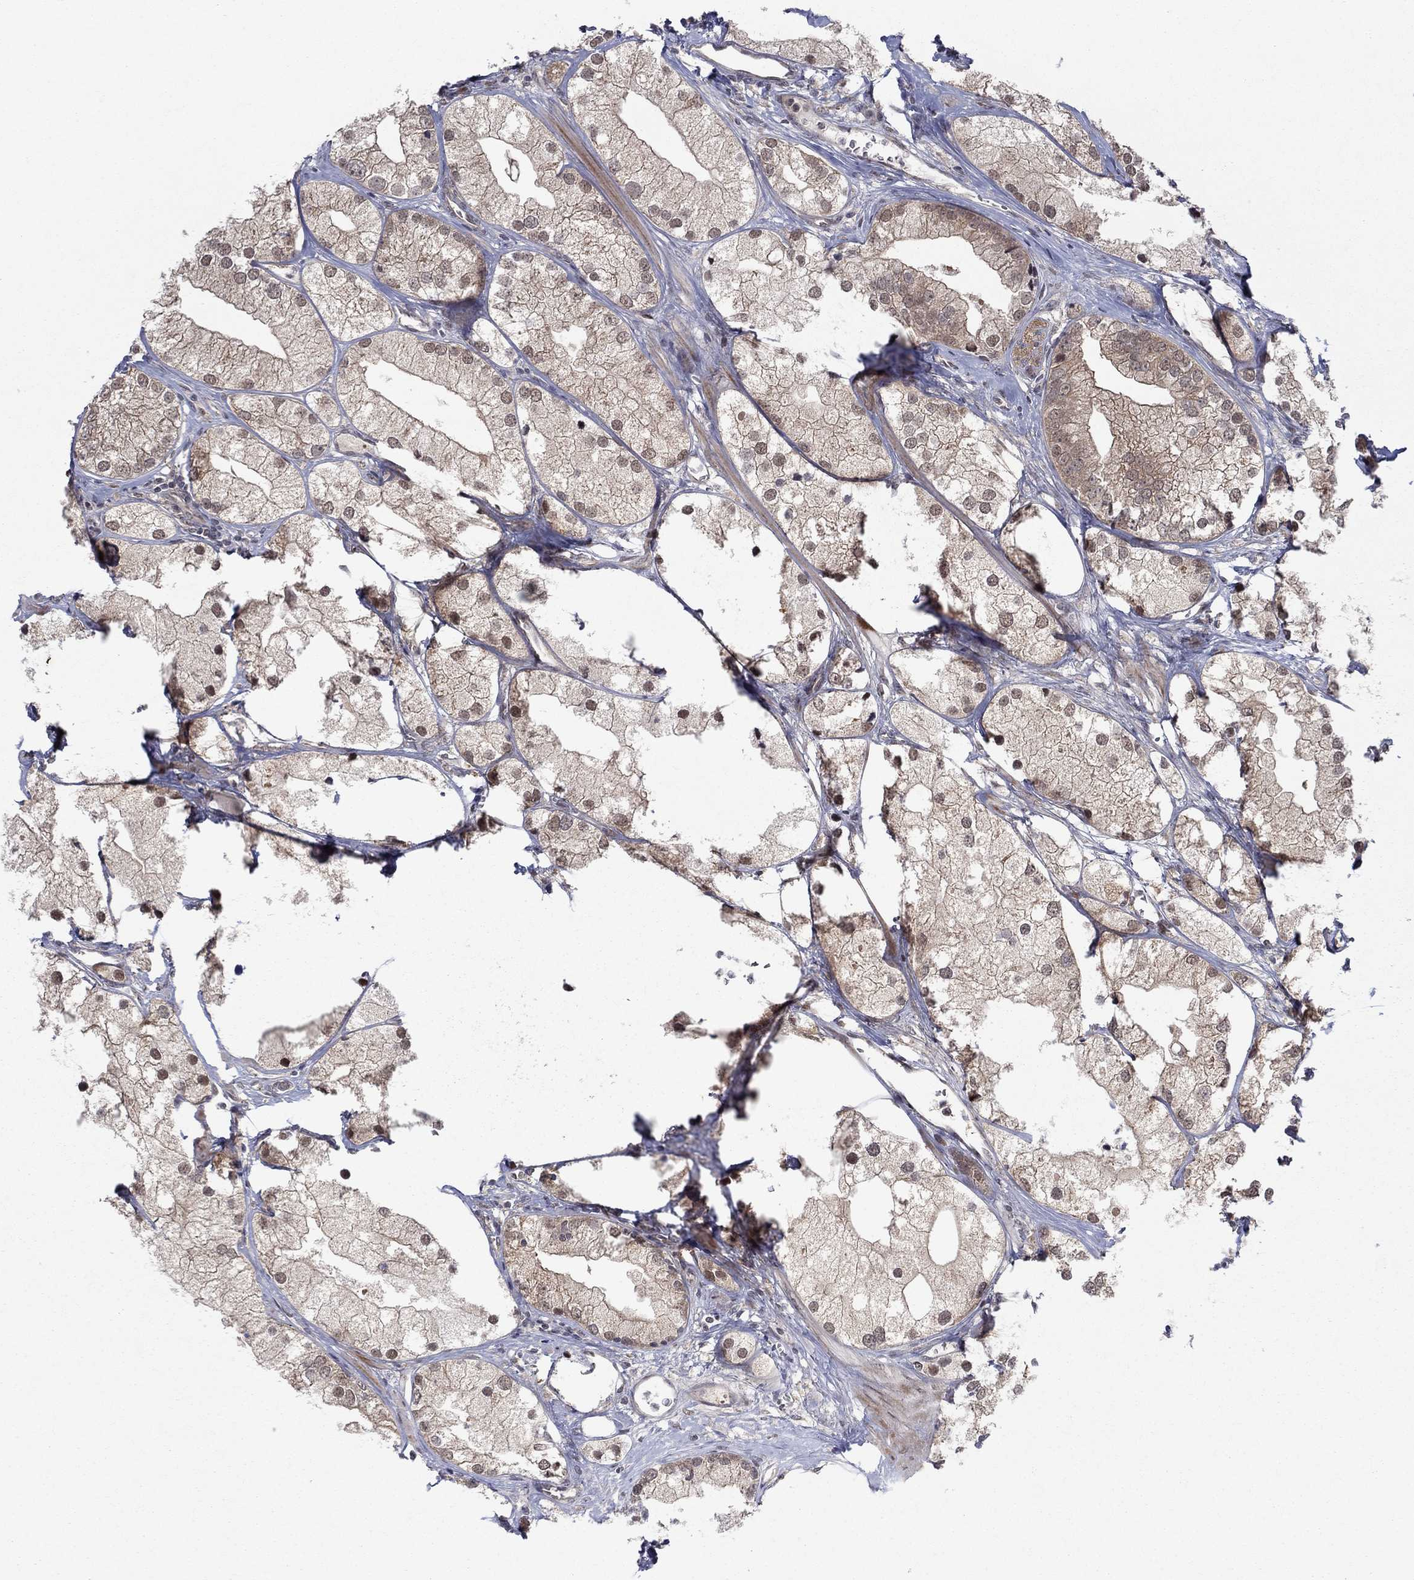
{"staining": {"intensity": "weak", "quantity": "<25%", "location": "cytoplasmic/membranous,nuclear"}, "tissue": "prostate cancer", "cell_type": "Tumor cells", "image_type": "cancer", "snomed": [{"axis": "morphology", "description": "Adenocarcinoma, NOS"}, {"axis": "topography", "description": "Prostate and seminal vesicle, NOS"}, {"axis": "topography", "description": "Prostate"}], "caption": "This image is of prostate cancer (adenocarcinoma) stained with IHC to label a protein in brown with the nuclei are counter-stained blue. There is no staining in tumor cells. (DAB (3,3'-diaminobenzidine) immunohistochemistry (IHC), high magnification).", "gene": "PSMC1", "patient": {"sex": "male", "age": 79}}